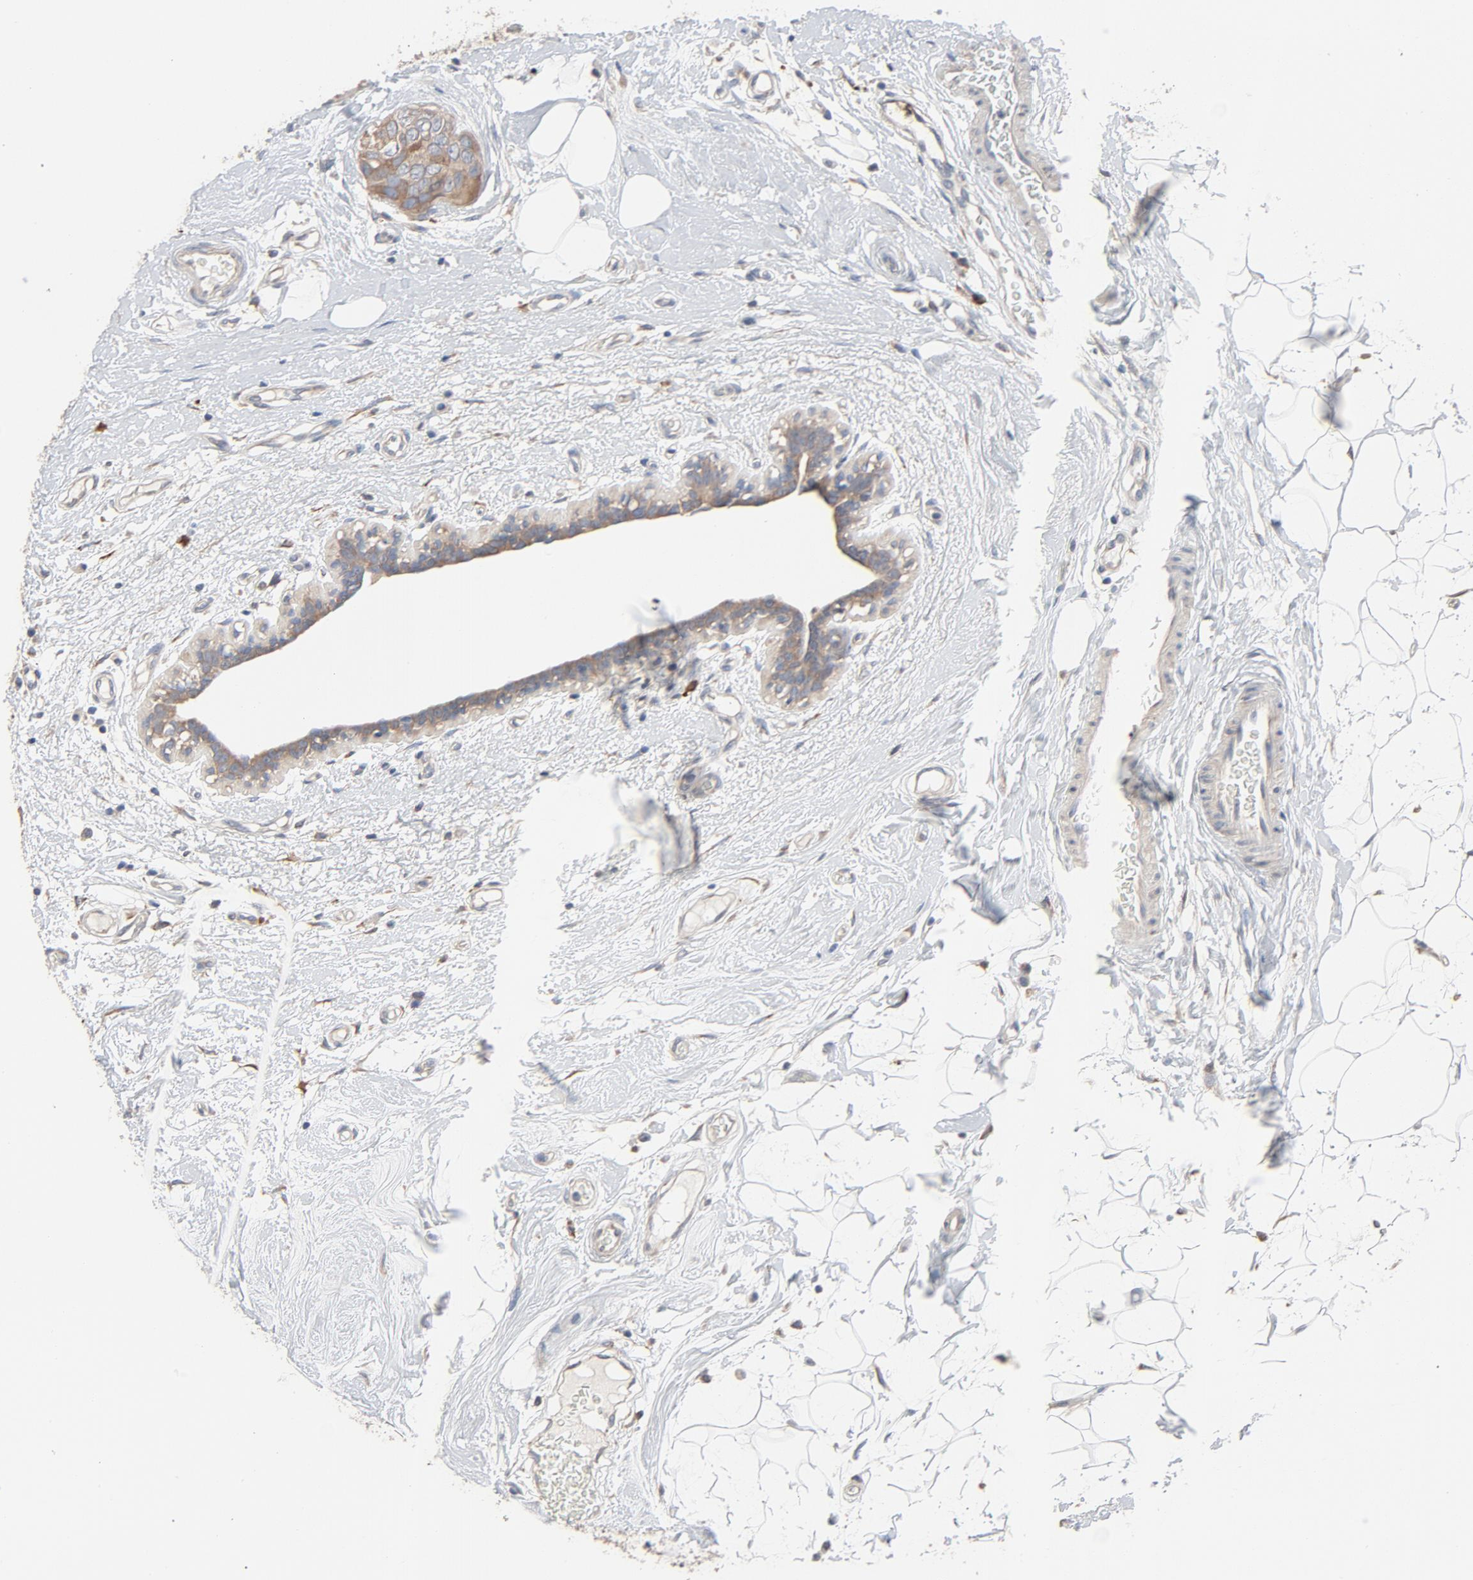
{"staining": {"intensity": "moderate", "quantity": ">75%", "location": "cytoplasmic/membranous"}, "tissue": "breast cancer", "cell_type": "Tumor cells", "image_type": "cancer", "snomed": [{"axis": "morphology", "description": "Duct carcinoma"}, {"axis": "topography", "description": "Breast"}], "caption": "A micrograph of human invasive ductal carcinoma (breast) stained for a protein demonstrates moderate cytoplasmic/membranous brown staining in tumor cells. (DAB (3,3'-diaminobenzidine) = brown stain, brightfield microscopy at high magnification).", "gene": "TLR4", "patient": {"sex": "female", "age": 40}}